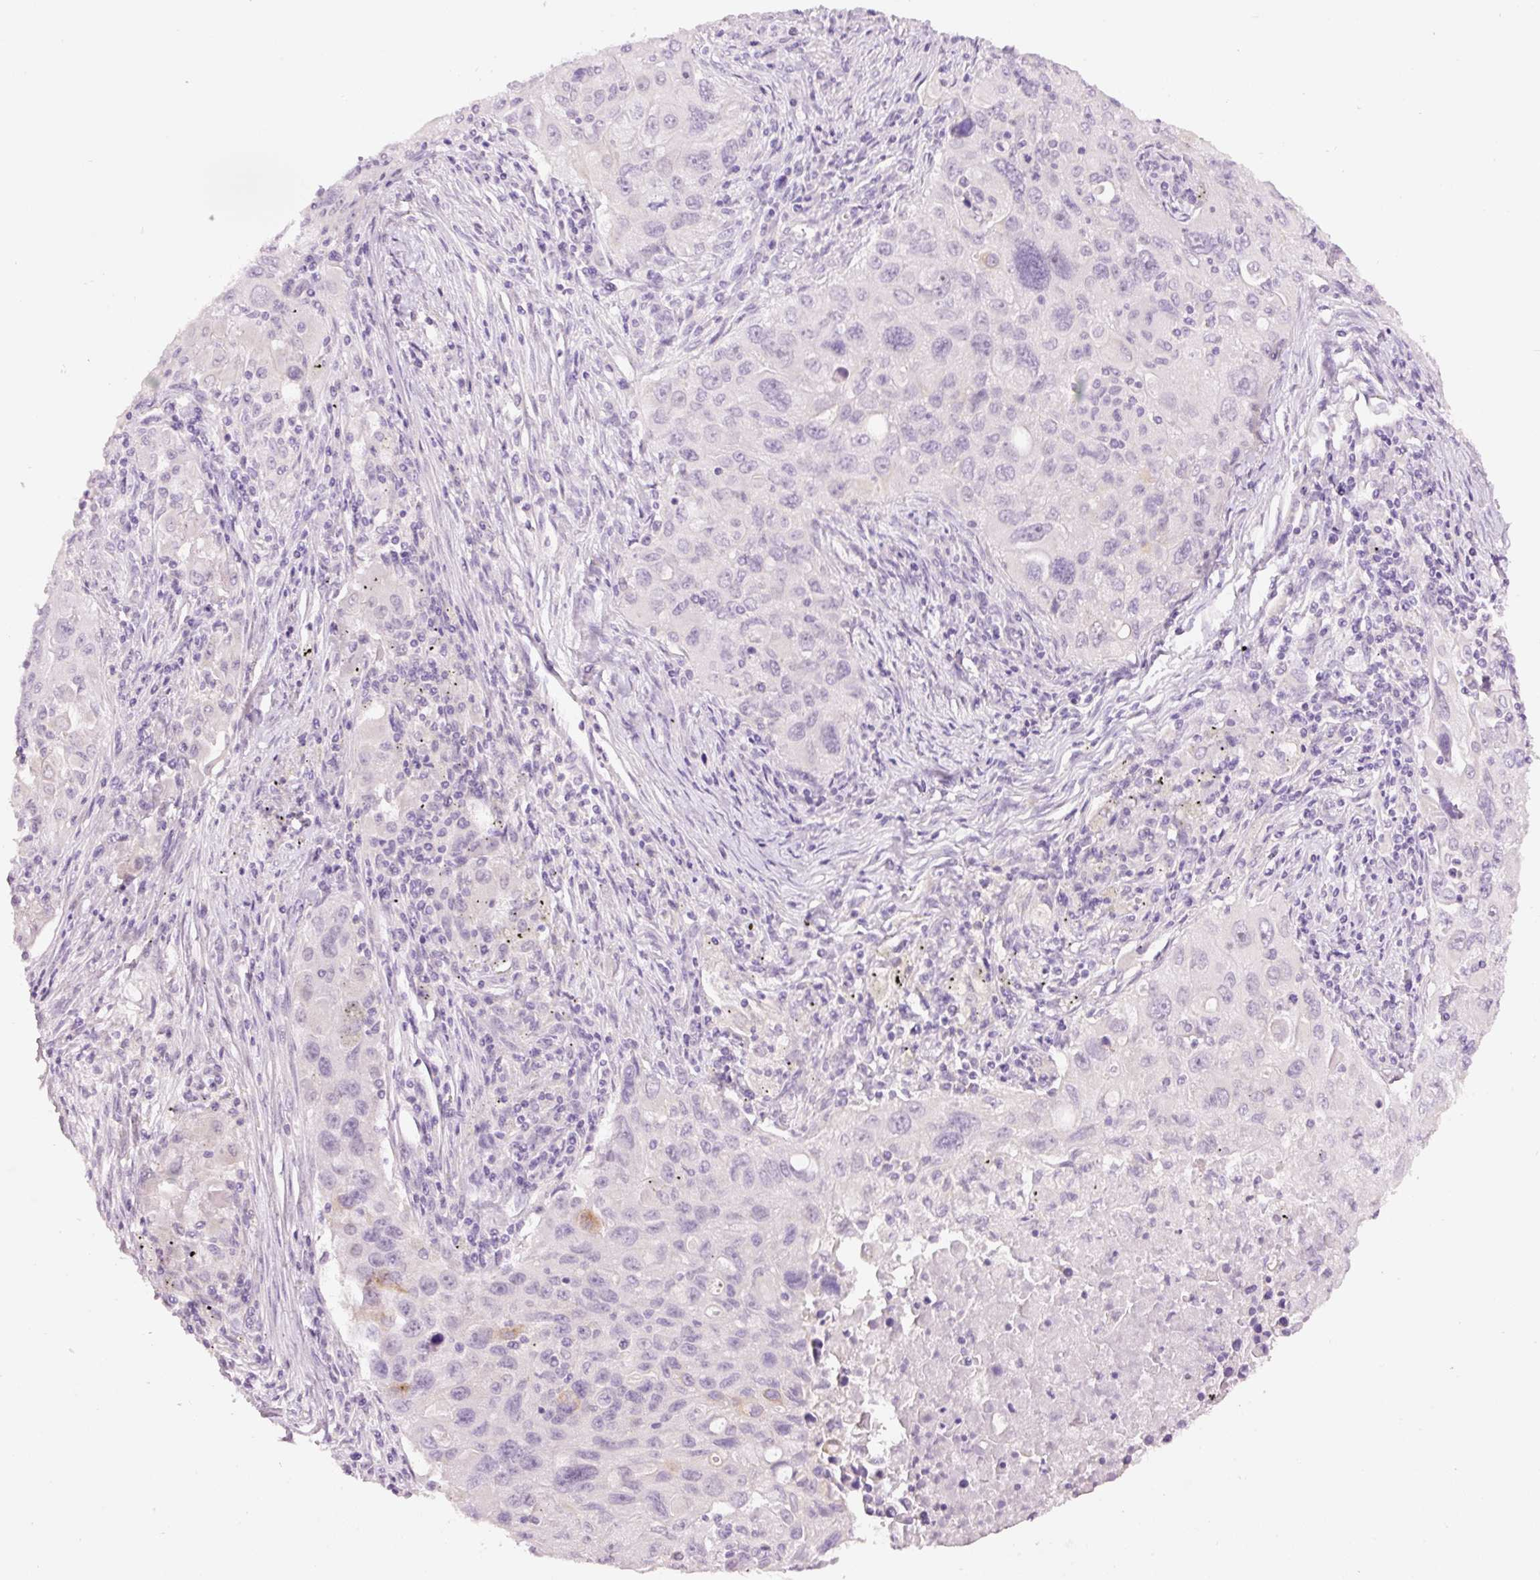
{"staining": {"intensity": "negative", "quantity": "none", "location": "none"}, "tissue": "lung cancer", "cell_type": "Tumor cells", "image_type": "cancer", "snomed": [{"axis": "morphology", "description": "Adenocarcinoma, NOS"}, {"axis": "morphology", "description": "Adenocarcinoma, metastatic, NOS"}, {"axis": "topography", "description": "Lymph node"}, {"axis": "topography", "description": "Lung"}], "caption": "Adenocarcinoma (lung) was stained to show a protein in brown. There is no significant positivity in tumor cells.", "gene": "GCG", "patient": {"sex": "female", "age": 42}}